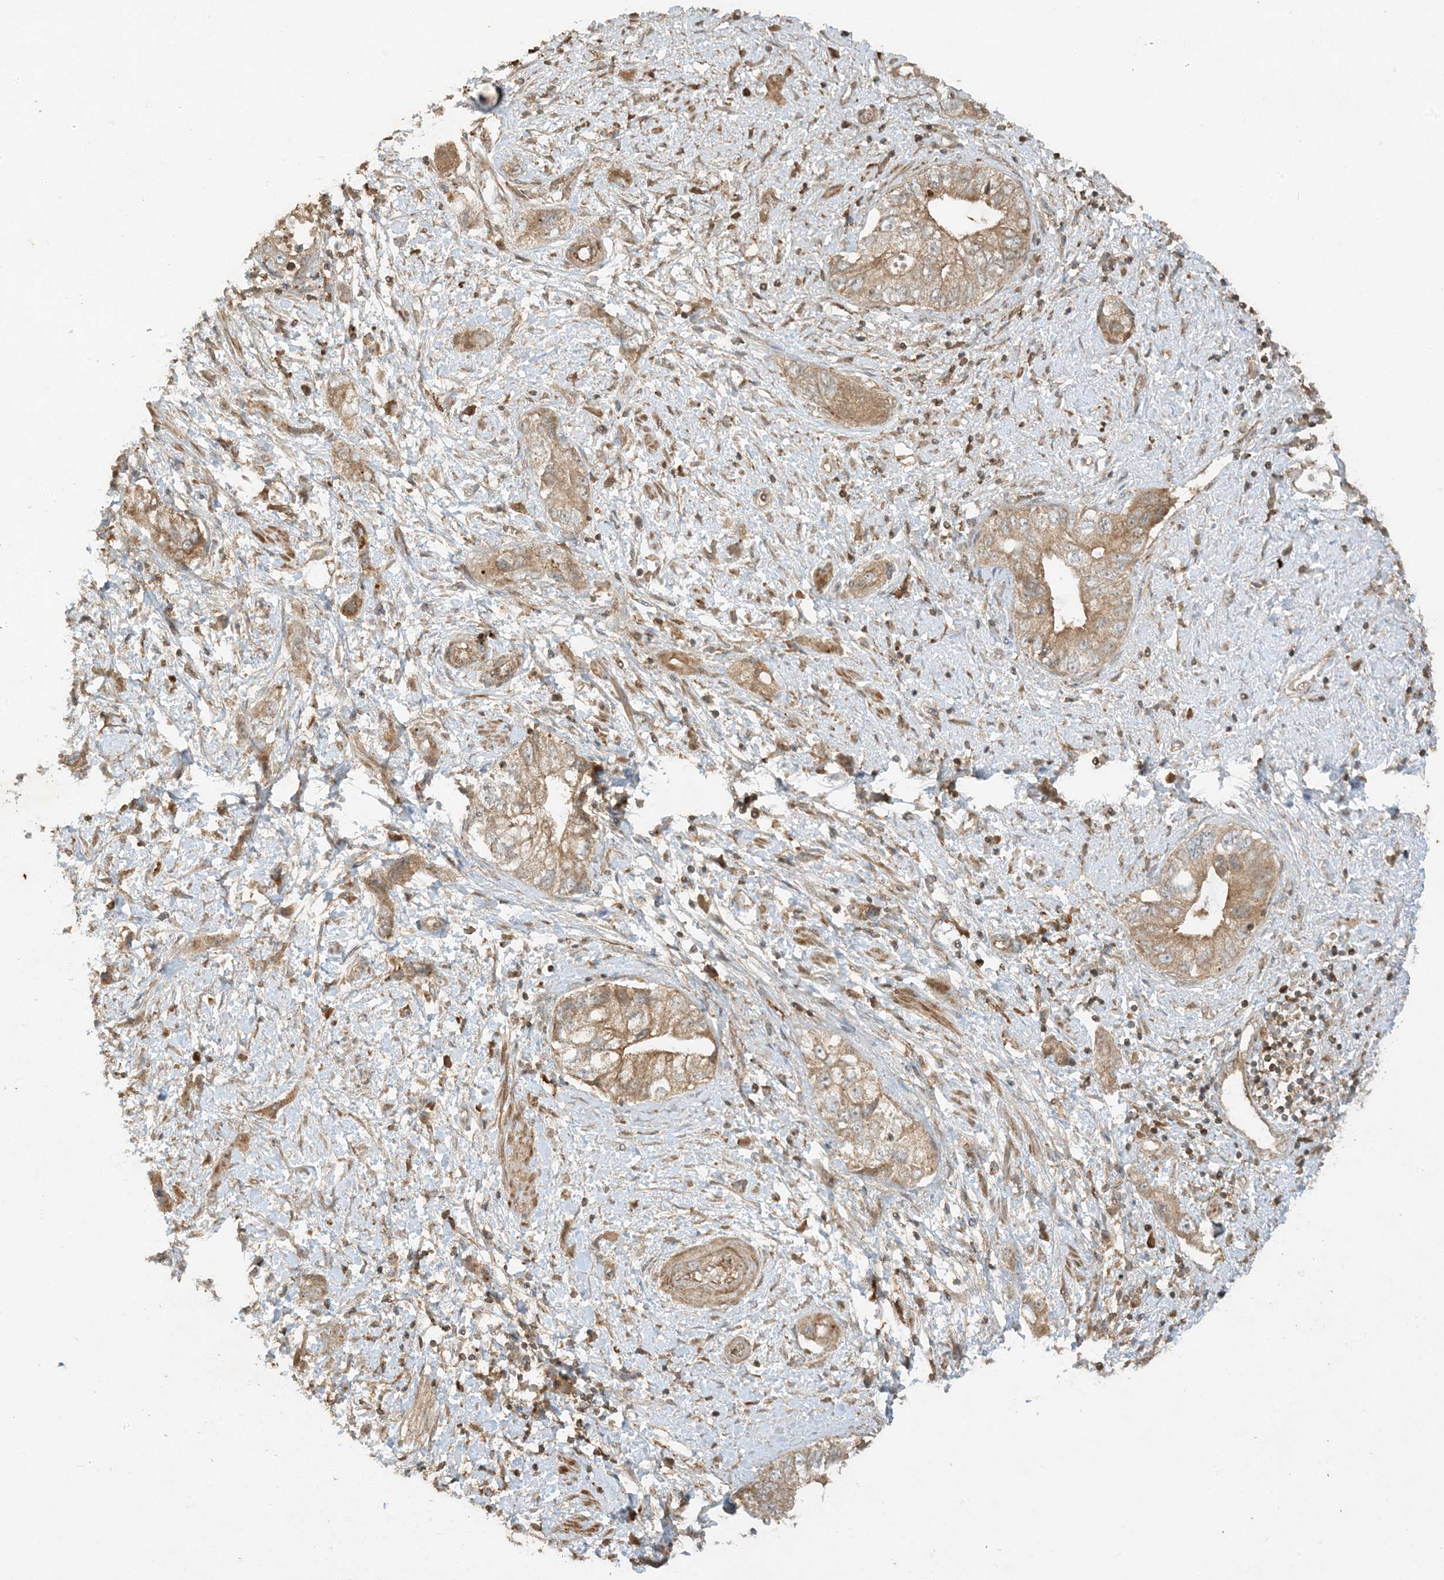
{"staining": {"intensity": "weak", "quantity": ">75%", "location": "cytoplasmic/membranous"}, "tissue": "pancreatic cancer", "cell_type": "Tumor cells", "image_type": "cancer", "snomed": [{"axis": "morphology", "description": "Adenocarcinoma, NOS"}, {"axis": "topography", "description": "Pancreas"}], "caption": "Immunohistochemistry (IHC) (DAB (3,3'-diaminobenzidine)) staining of pancreatic cancer (adenocarcinoma) shows weak cytoplasmic/membranous protein positivity in approximately >75% of tumor cells. (DAB = brown stain, brightfield microscopy at high magnification).", "gene": "XRN1", "patient": {"sex": "female", "age": 73}}